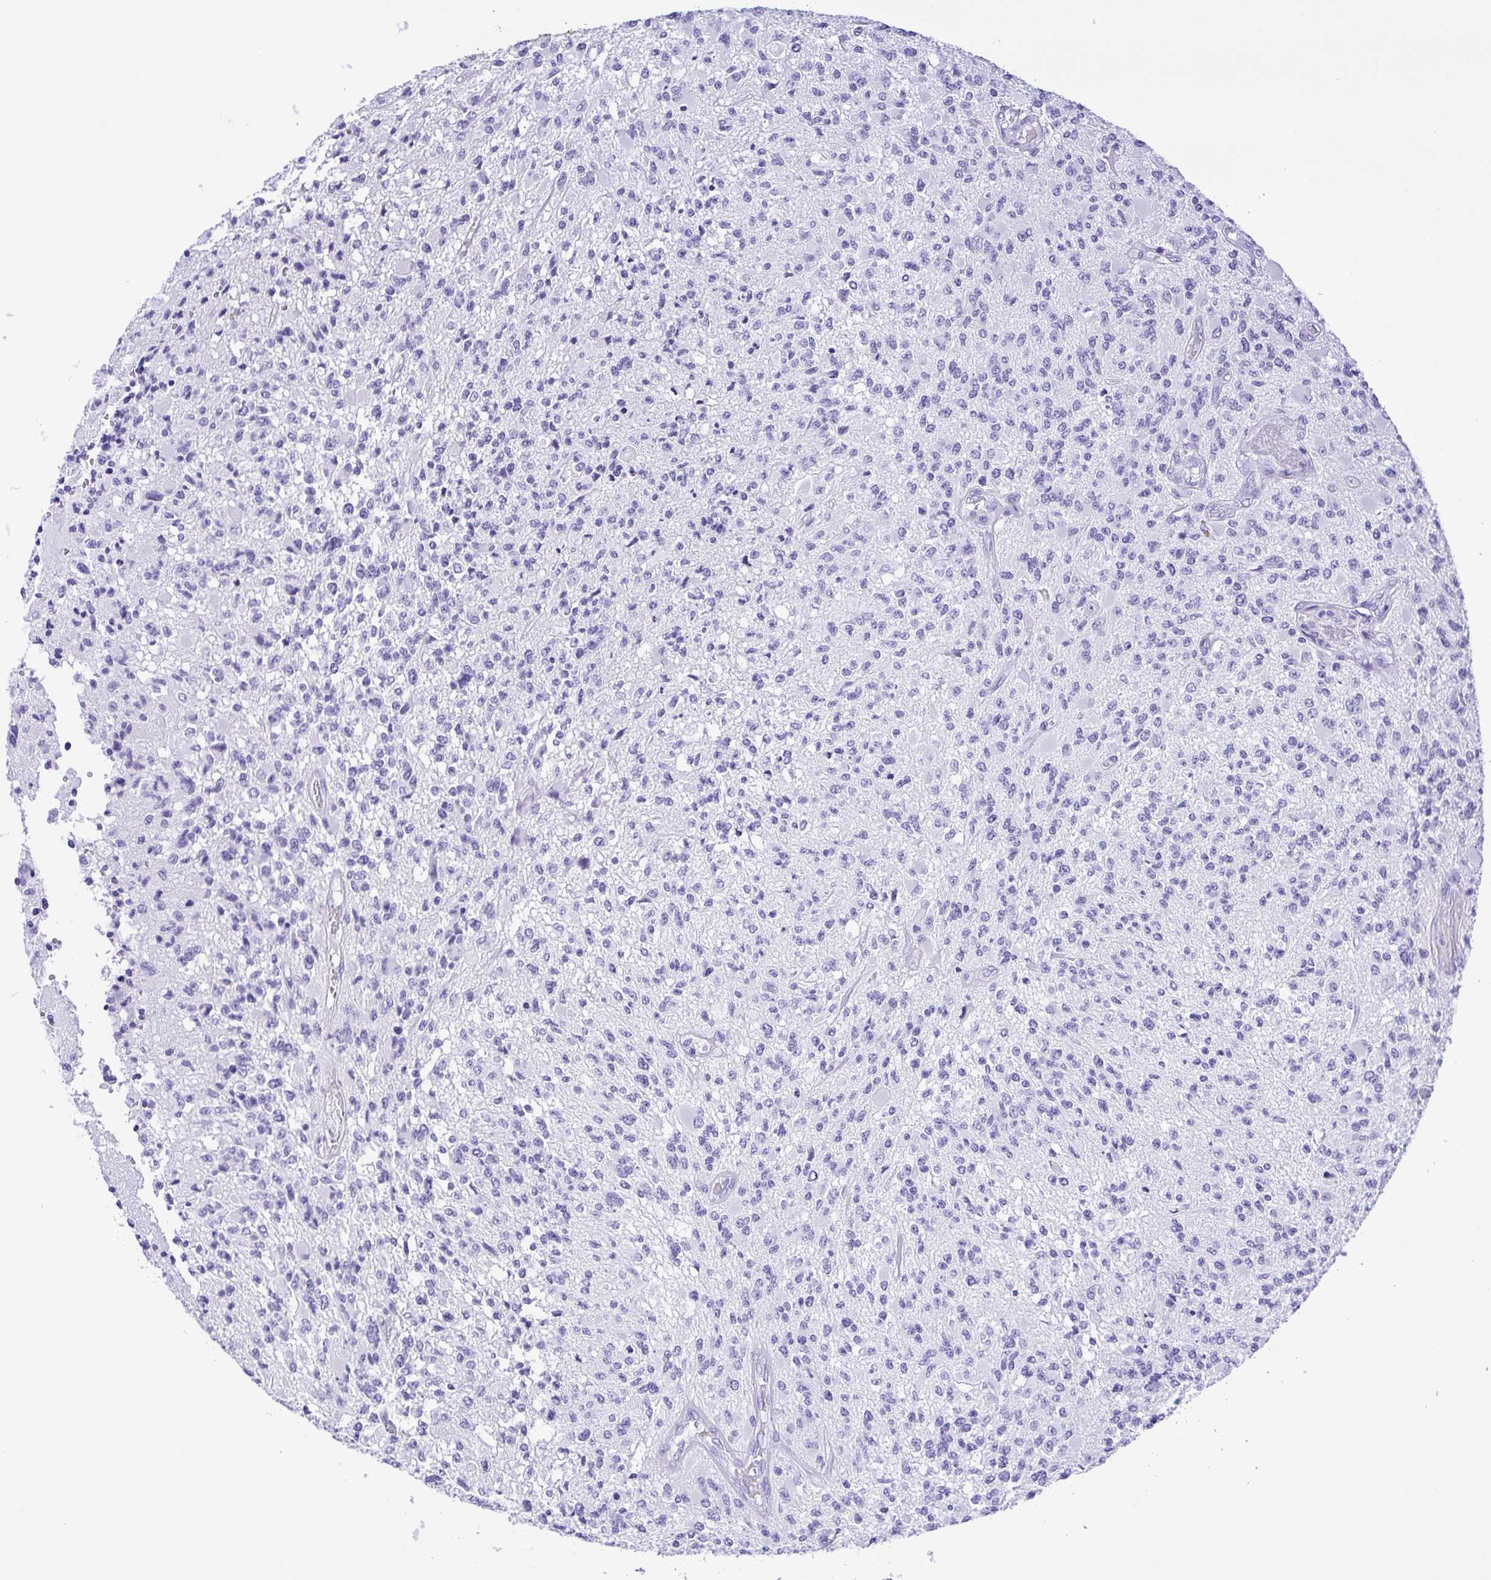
{"staining": {"intensity": "negative", "quantity": "none", "location": "none"}, "tissue": "glioma", "cell_type": "Tumor cells", "image_type": "cancer", "snomed": [{"axis": "morphology", "description": "Glioma, malignant, High grade"}, {"axis": "topography", "description": "Brain"}], "caption": "This is an immunohistochemistry (IHC) photomicrograph of human glioma. There is no expression in tumor cells.", "gene": "CDSN", "patient": {"sex": "female", "age": 63}}